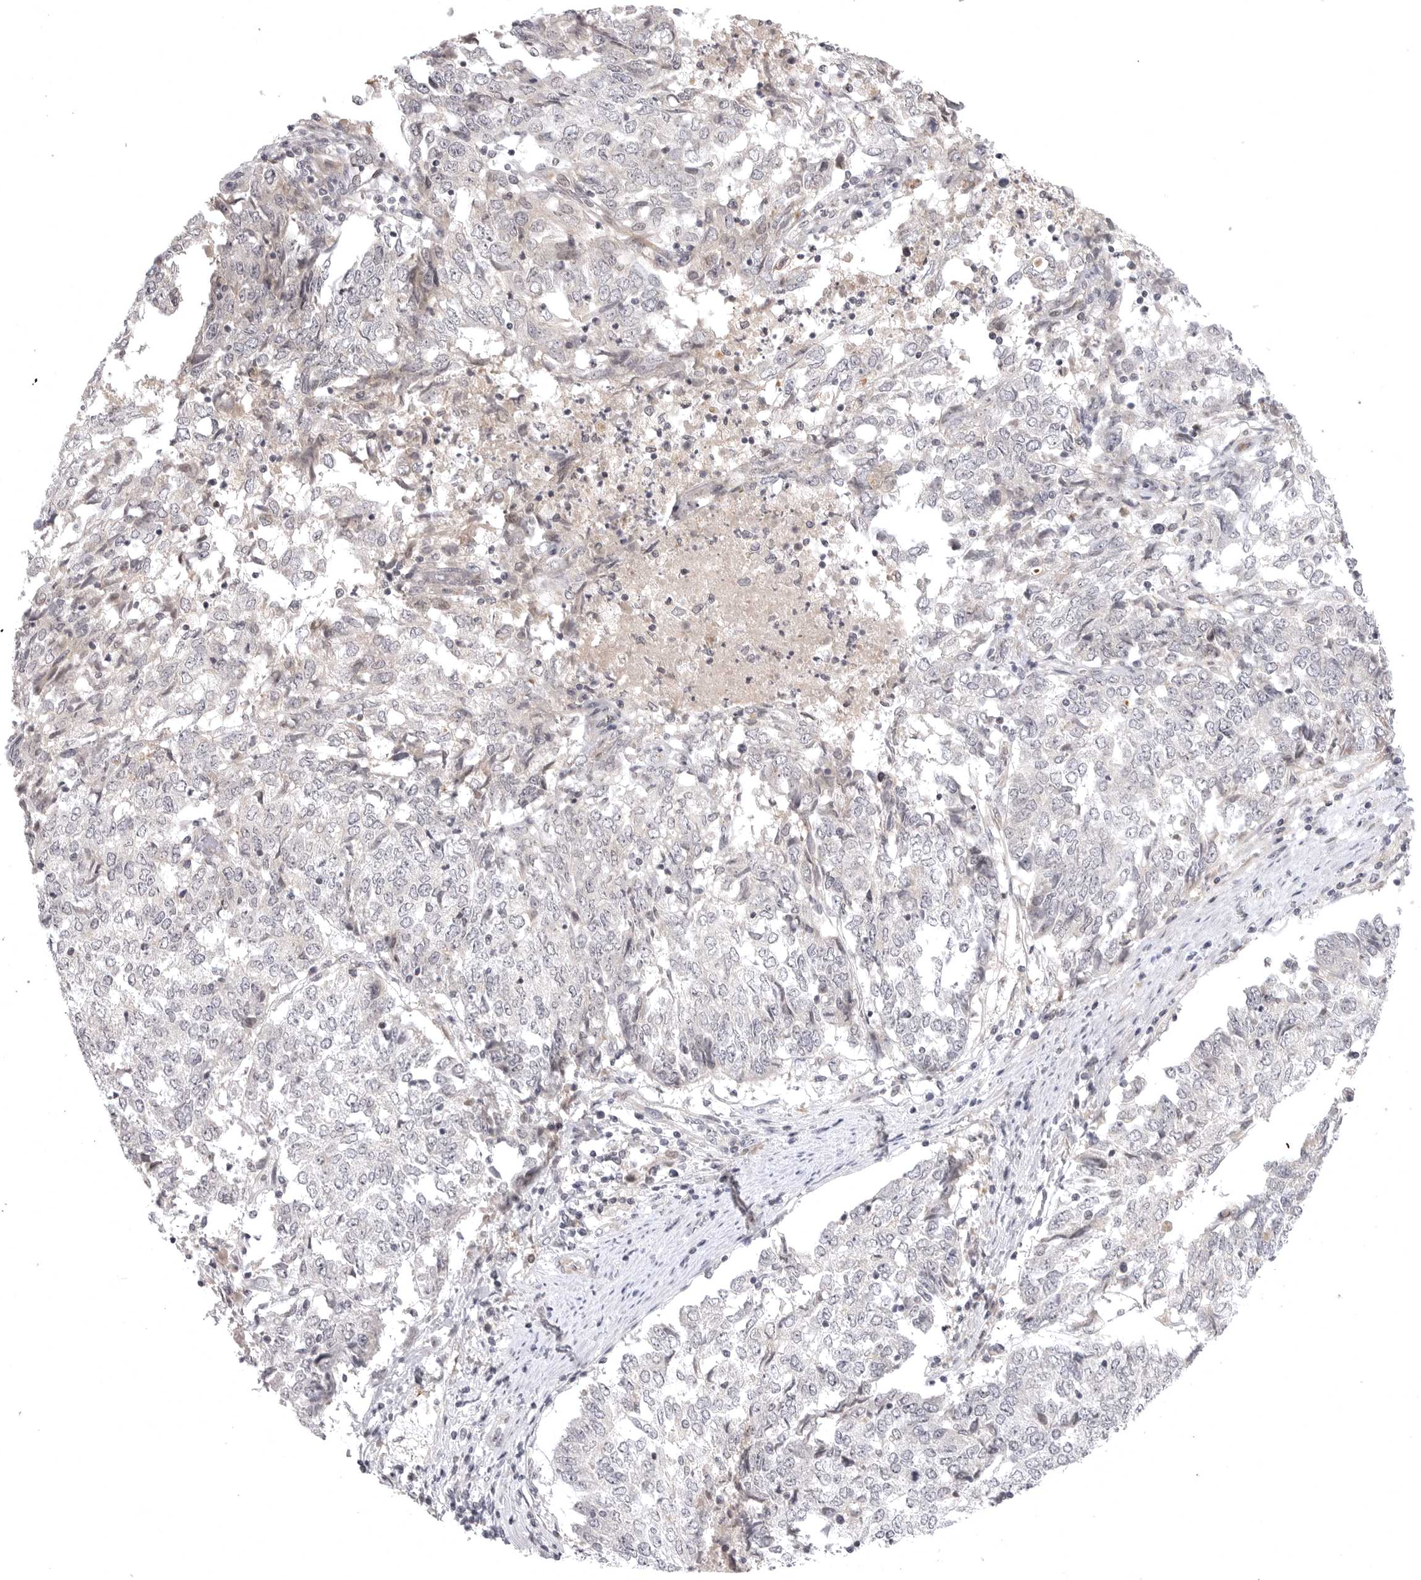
{"staining": {"intensity": "negative", "quantity": "none", "location": "none"}, "tissue": "endometrial cancer", "cell_type": "Tumor cells", "image_type": "cancer", "snomed": [{"axis": "morphology", "description": "Adenocarcinoma, NOS"}, {"axis": "topography", "description": "Endometrium"}], "caption": "Photomicrograph shows no significant protein staining in tumor cells of adenocarcinoma (endometrial). (DAB (3,3'-diaminobenzidine) immunohistochemistry (IHC) visualized using brightfield microscopy, high magnification).", "gene": "CD300LD", "patient": {"sex": "female", "age": 80}}